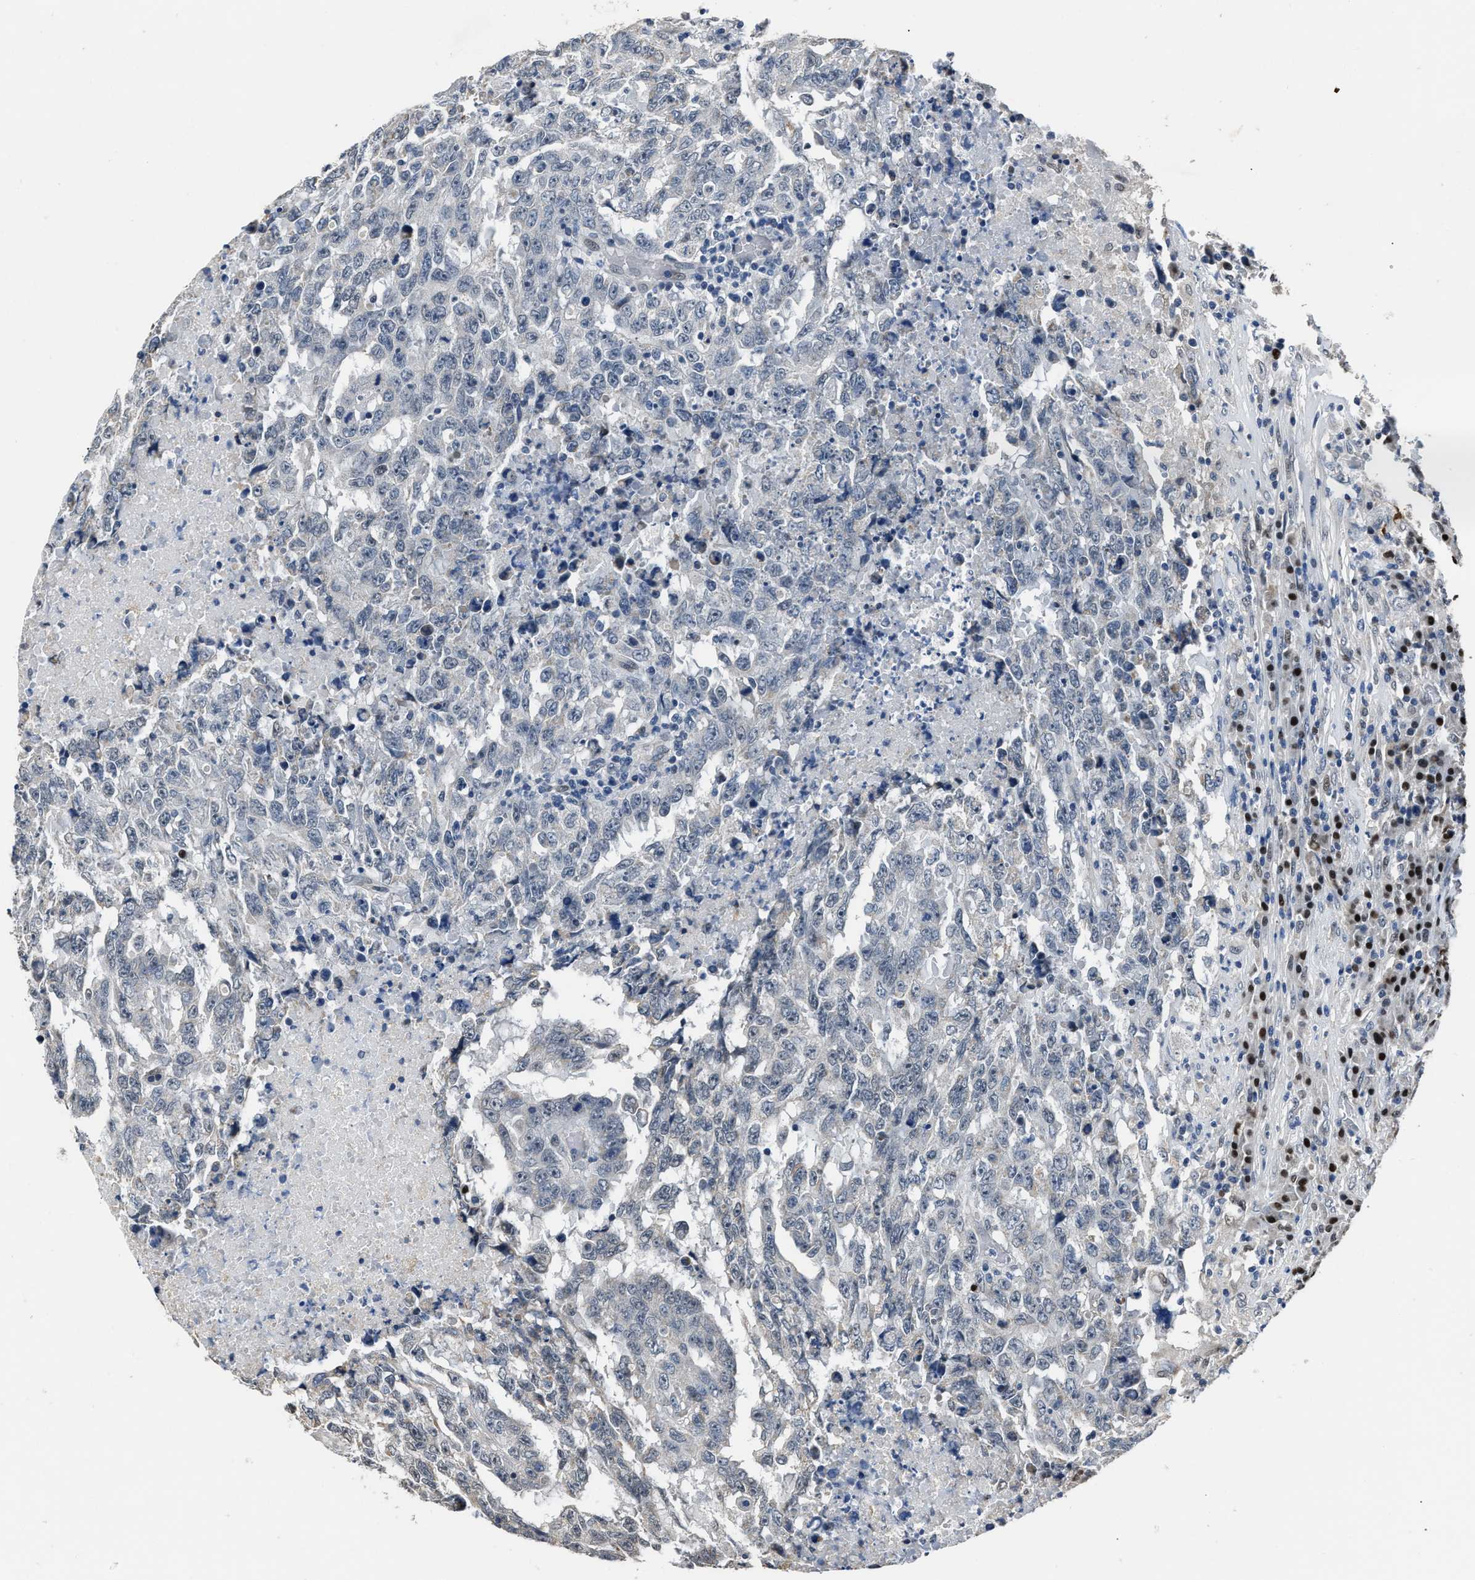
{"staining": {"intensity": "negative", "quantity": "none", "location": "none"}, "tissue": "testis cancer", "cell_type": "Tumor cells", "image_type": "cancer", "snomed": [{"axis": "morphology", "description": "Necrosis, NOS"}, {"axis": "morphology", "description": "Carcinoma, Embryonal, NOS"}, {"axis": "topography", "description": "Testis"}], "caption": "The immunohistochemistry image has no significant staining in tumor cells of testis embryonal carcinoma tissue. (DAB immunohistochemistry (IHC) with hematoxylin counter stain).", "gene": "NSUN5", "patient": {"sex": "male", "age": 19}}